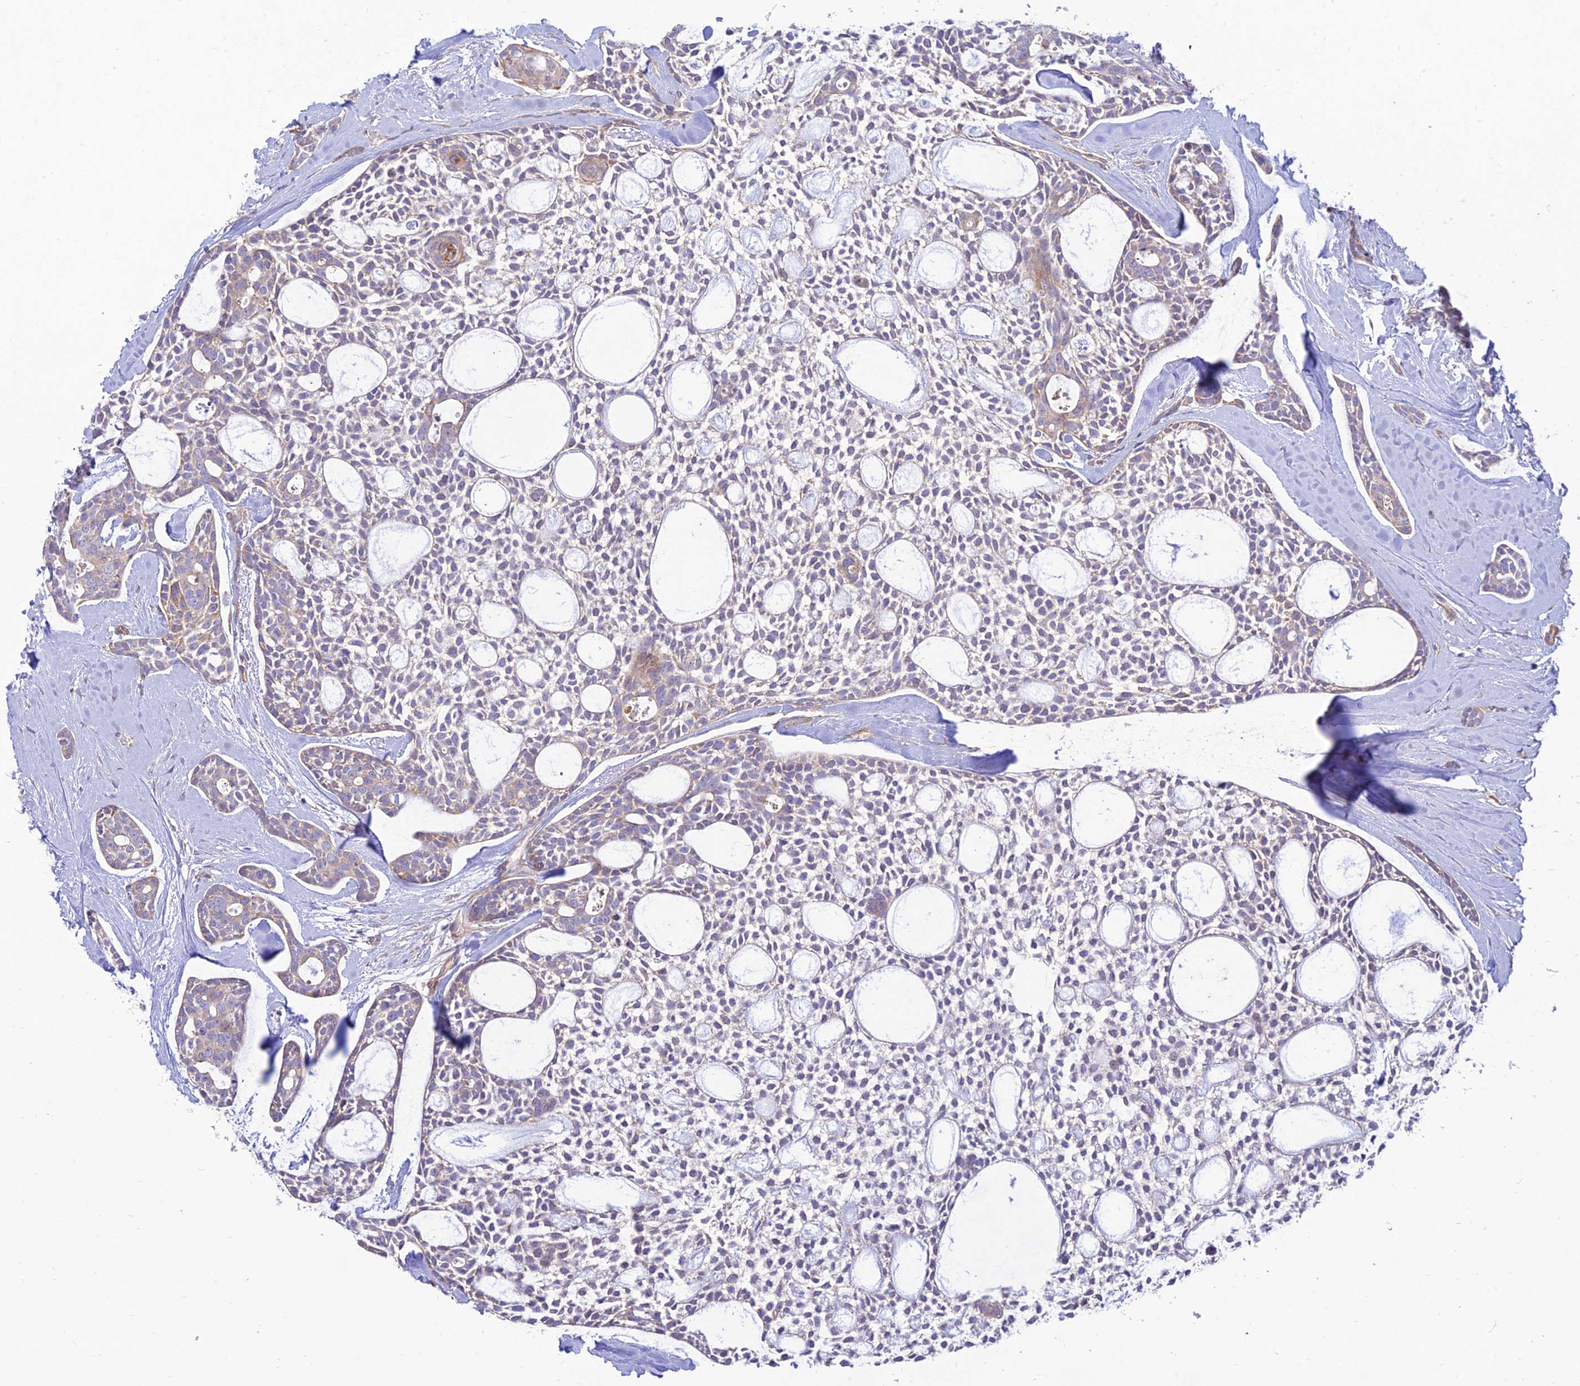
{"staining": {"intensity": "weak", "quantity": "<25%", "location": "cytoplasmic/membranous"}, "tissue": "head and neck cancer", "cell_type": "Tumor cells", "image_type": "cancer", "snomed": [{"axis": "morphology", "description": "Adenocarcinoma, NOS"}, {"axis": "topography", "description": "Subcutis"}, {"axis": "topography", "description": "Head-Neck"}], "caption": "DAB (3,3'-diaminobenzidine) immunohistochemical staining of human adenocarcinoma (head and neck) reveals no significant staining in tumor cells. (DAB immunohistochemistry (IHC) with hematoxylin counter stain).", "gene": "KCNAB1", "patient": {"sex": "female", "age": 73}}